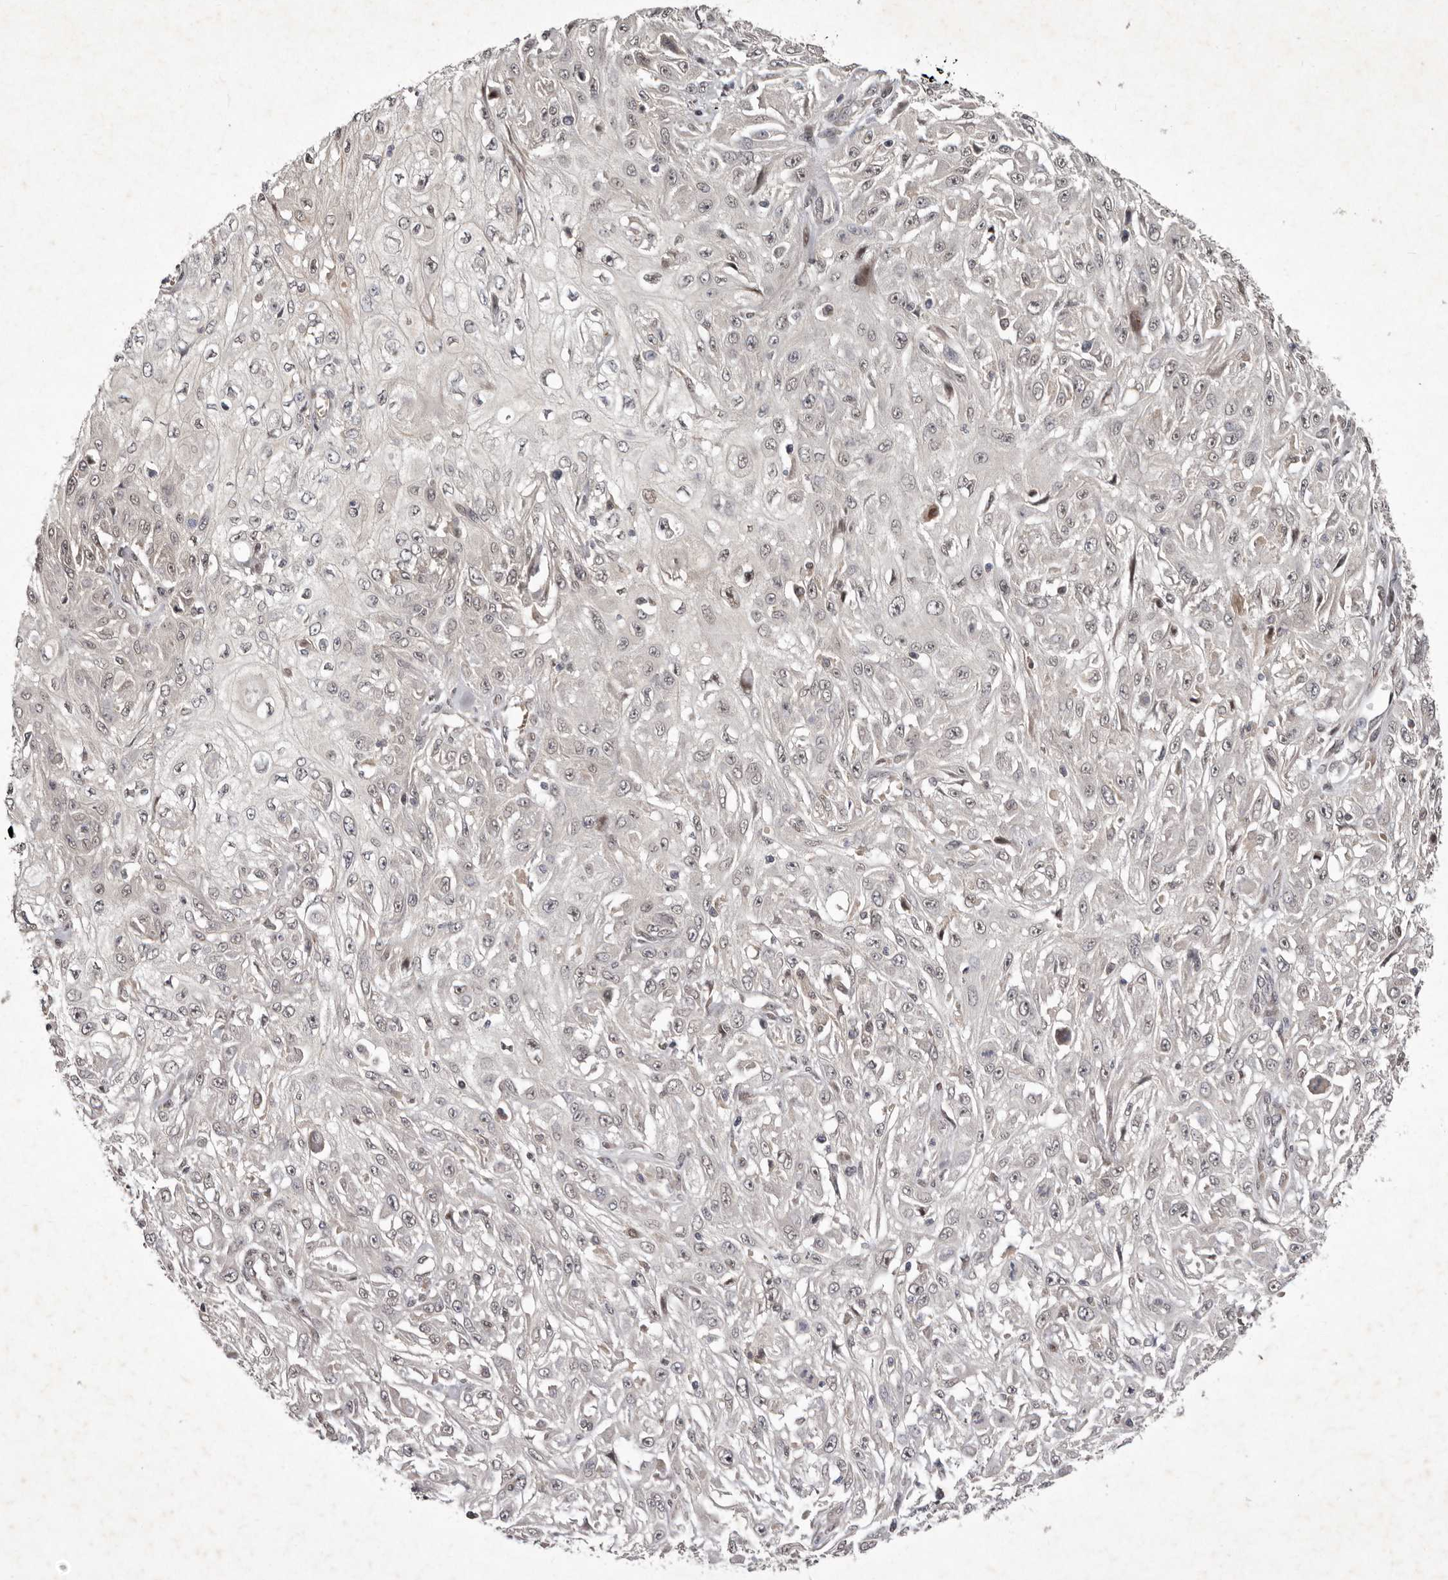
{"staining": {"intensity": "weak", "quantity": "<25%", "location": "cytoplasmic/membranous"}, "tissue": "skin cancer", "cell_type": "Tumor cells", "image_type": "cancer", "snomed": [{"axis": "morphology", "description": "Squamous cell carcinoma, NOS"}, {"axis": "morphology", "description": "Squamous cell carcinoma, metastatic, NOS"}, {"axis": "topography", "description": "Skin"}, {"axis": "topography", "description": "Lymph node"}], "caption": "An image of human metastatic squamous cell carcinoma (skin) is negative for staining in tumor cells.", "gene": "ABL1", "patient": {"sex": "male", "age": 75}}